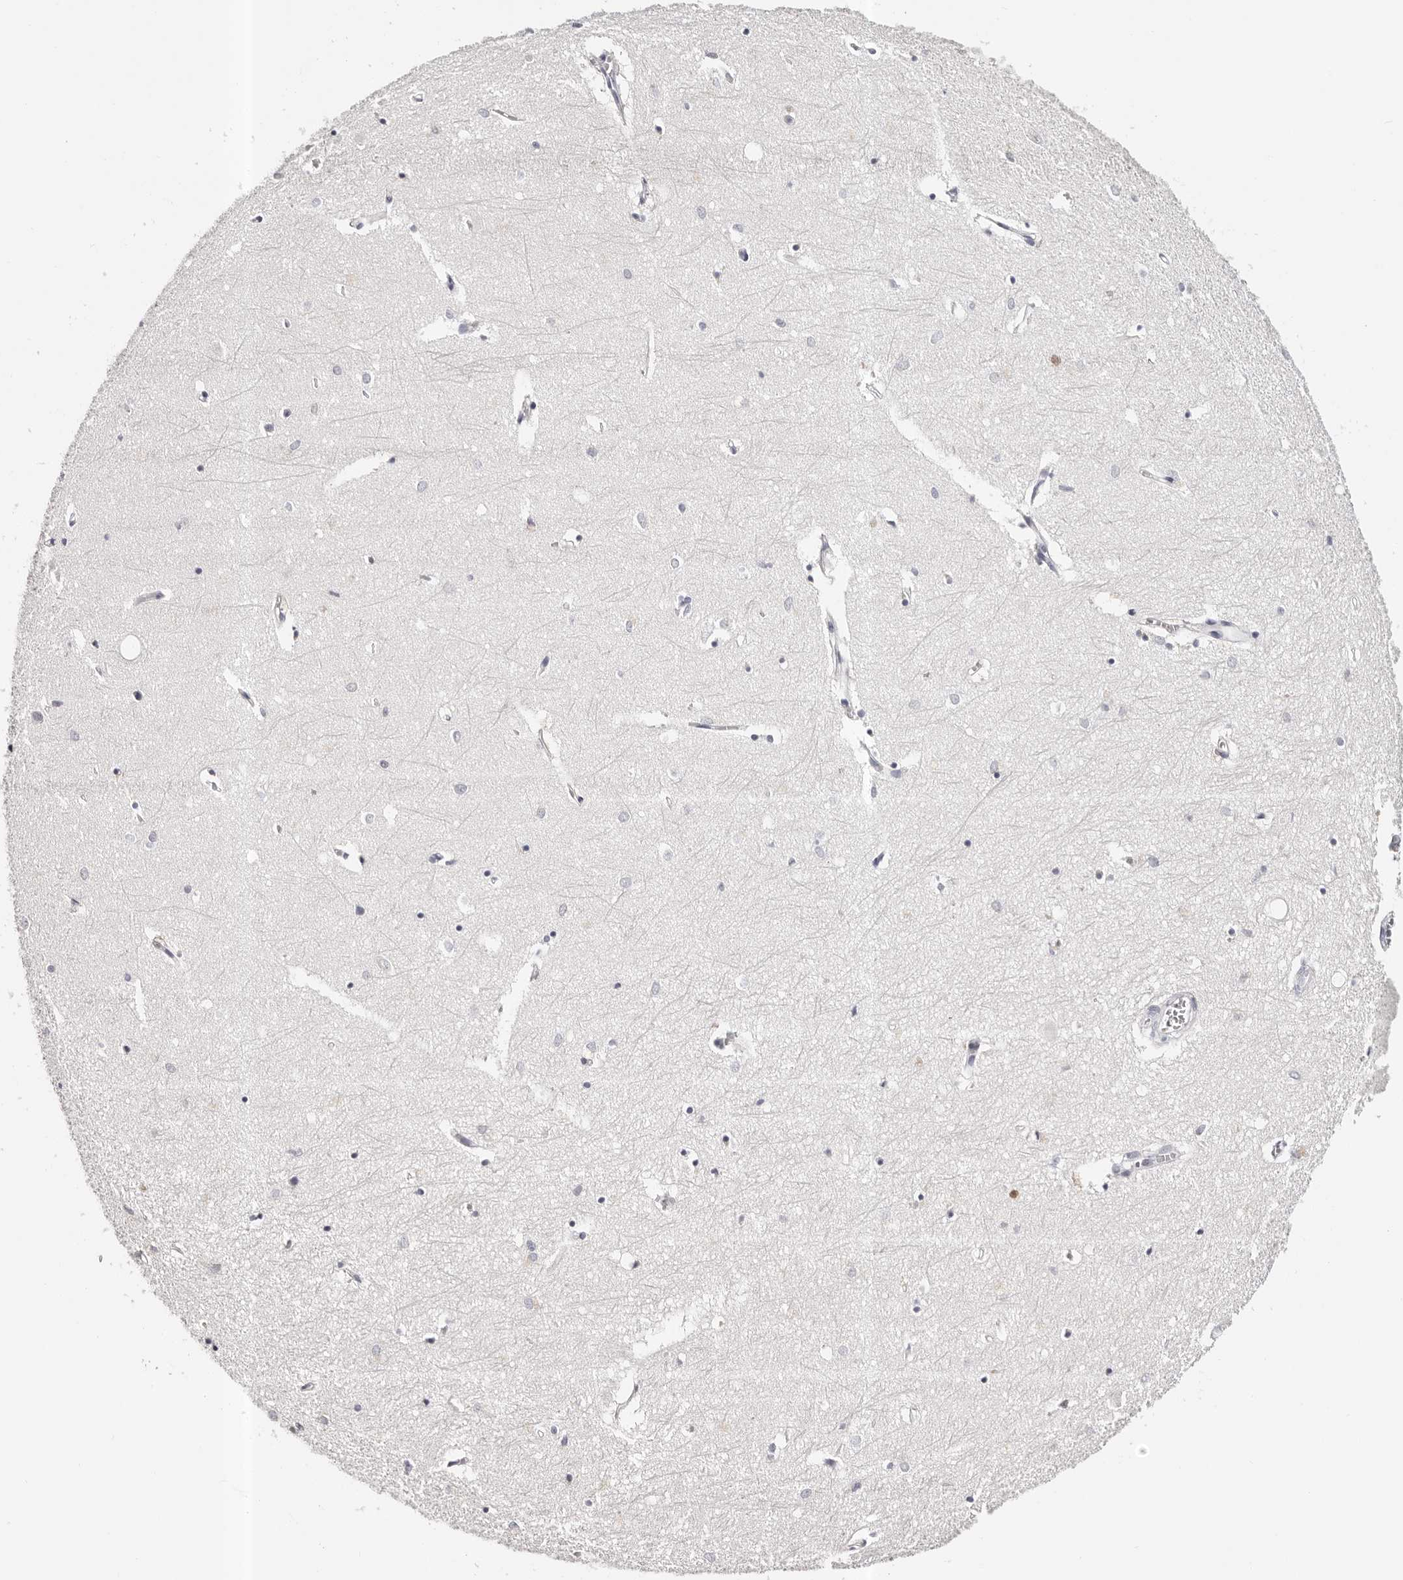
{"staining": {"intensity": "negative", "quantity": "none", "location": "none"}, "tissue": "hippocampus", "cell_type": "Glial cells", "image_type": "normal", "snomed": [{"axis": "morphology", "description": "Normal tissue, NOS"}, {"axis": "topography", "description": "Hippocampus"}], "caption": "Immunohistochemistry (IHC) photomicrograph of unremarkable human hippocampus stained for a protein (brown), which reveals no staining in glial cells.", "gene": "ROM1", "patient": {"sex": "female", "age": 64}}